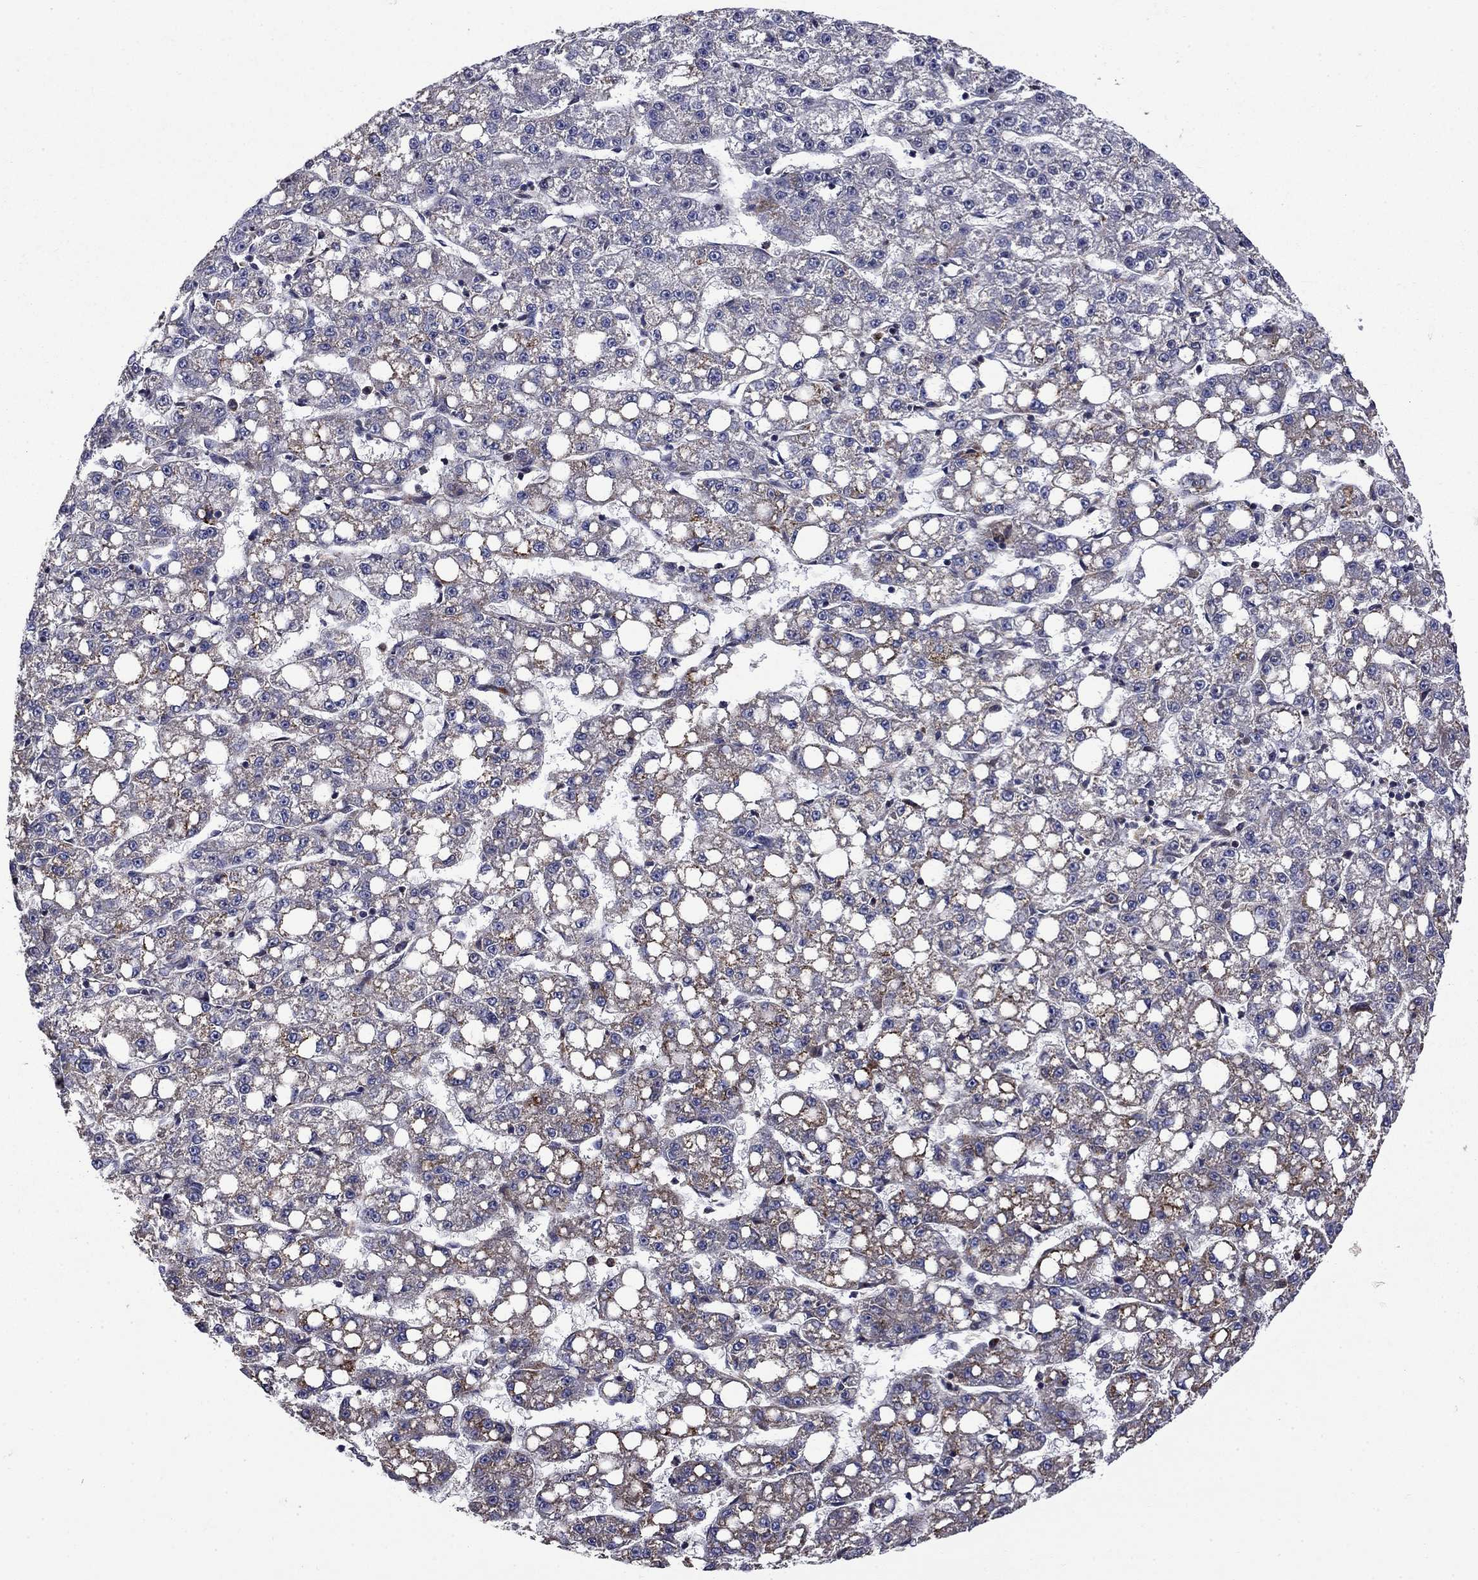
{"staining": {"intensity": "moderate", "quantity": "<25%", "location": "cytoplasmic/membranous"}, "tissue": "liver cancer", "cell_type": "Tumor cells", "image_type": "cancer", "snomed": [{"axis": "morphology", "description": "Carcinoma, Hepatocellular, NOS"}, {"axis": "topography", "description": "Liver"}], "caption": "A brown stain highlights moderate cytoplasmic/membranous staining of a protein in liver cancer (hepatocellular carcinoma) tumor cells.", "gene": "AGTPBP1", "patient": {"sex": "female", "age": 65}}